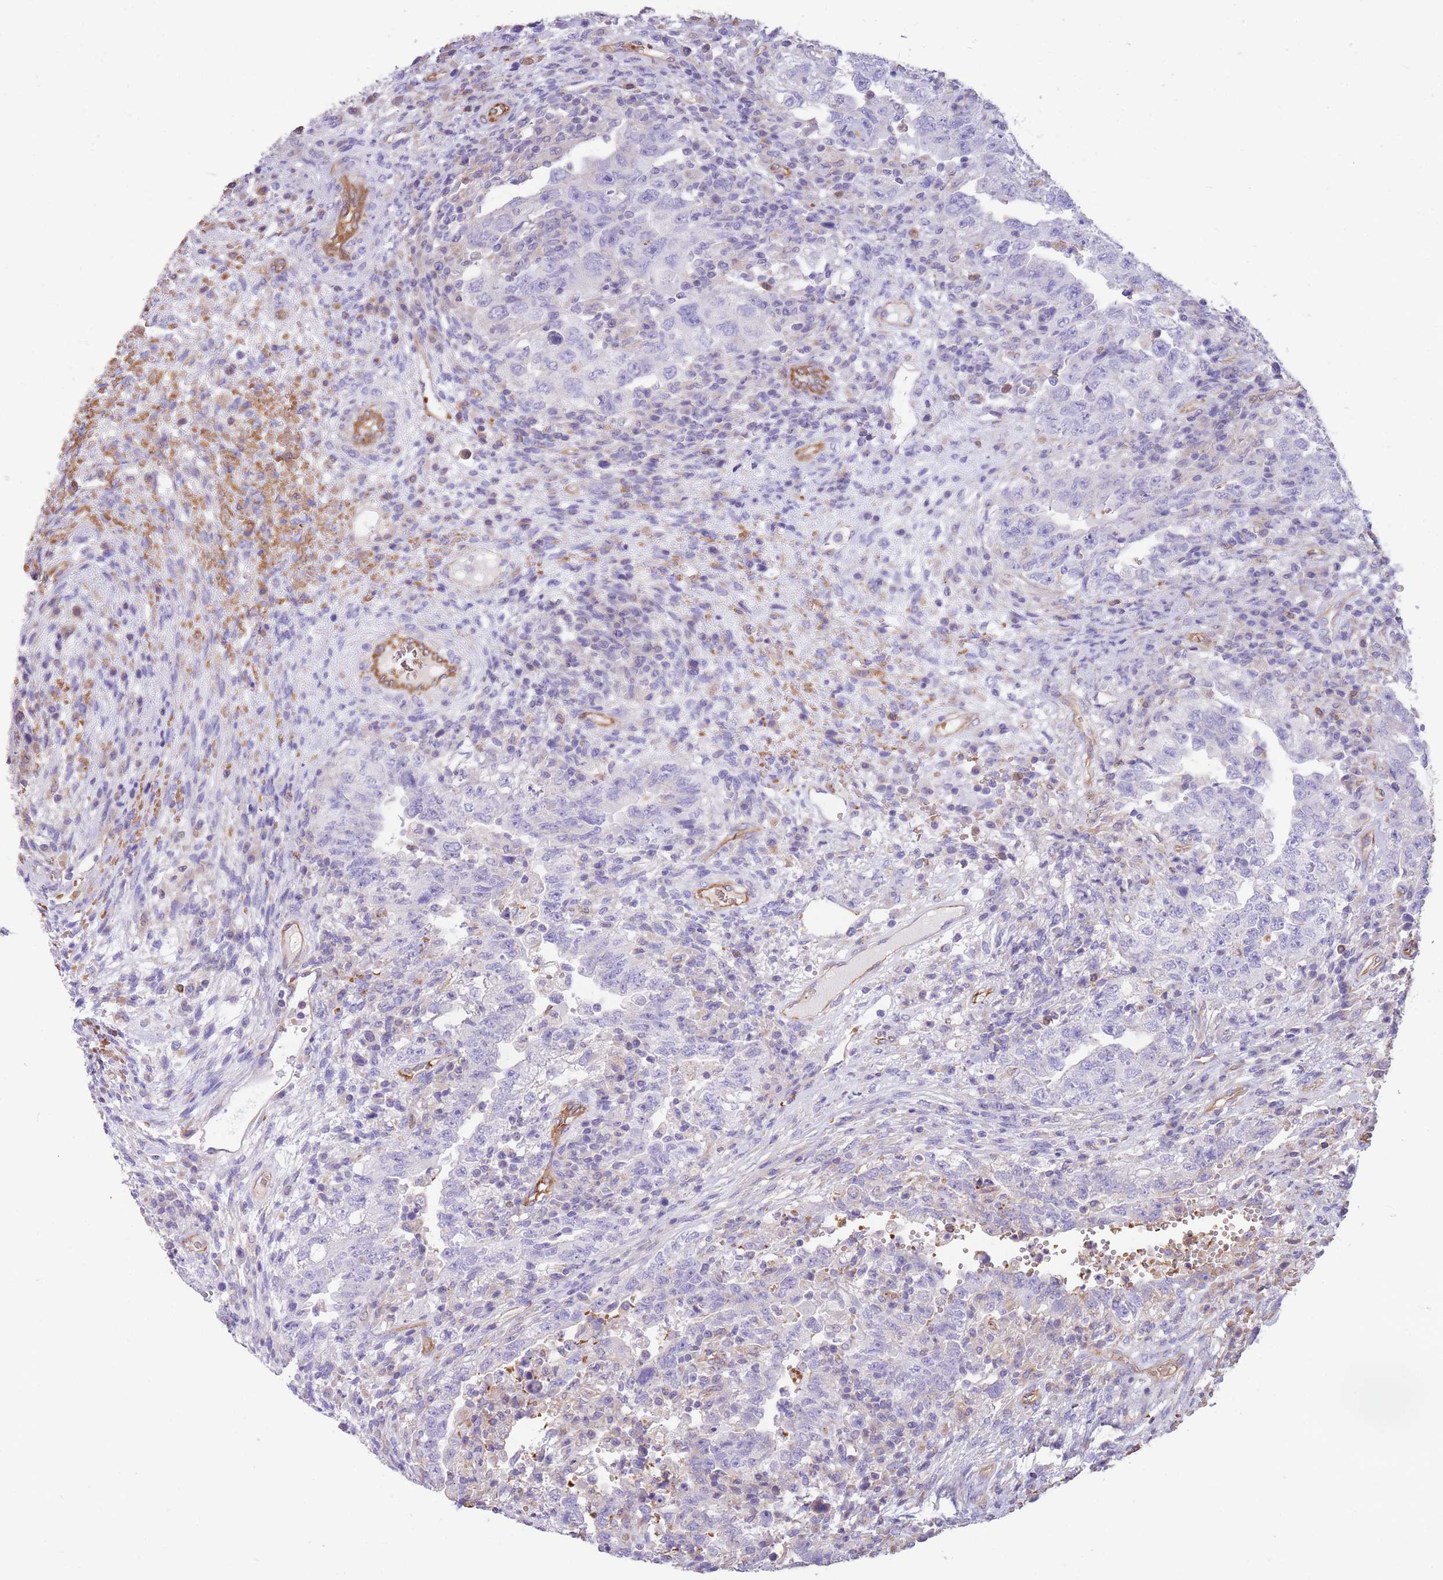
{"staining": {"intensity": "negative", "quantity": "none", "location": "none"}, "tissue": "testis cancer", "cell_type": "Tumor cells", "image_type": "cancer", "snomed": [{"axis": "morphology", "description": "Carcinoma, Embryonal, NOS"}, {"axis": "topography", "description": "Testis"}], "caption": "This is an immunohistochemistry micrograph of human testis cancer. There is no staining in tumor cells.", "gene": "ANKRD53", "patient": {"sex": "male", "age": 26}}